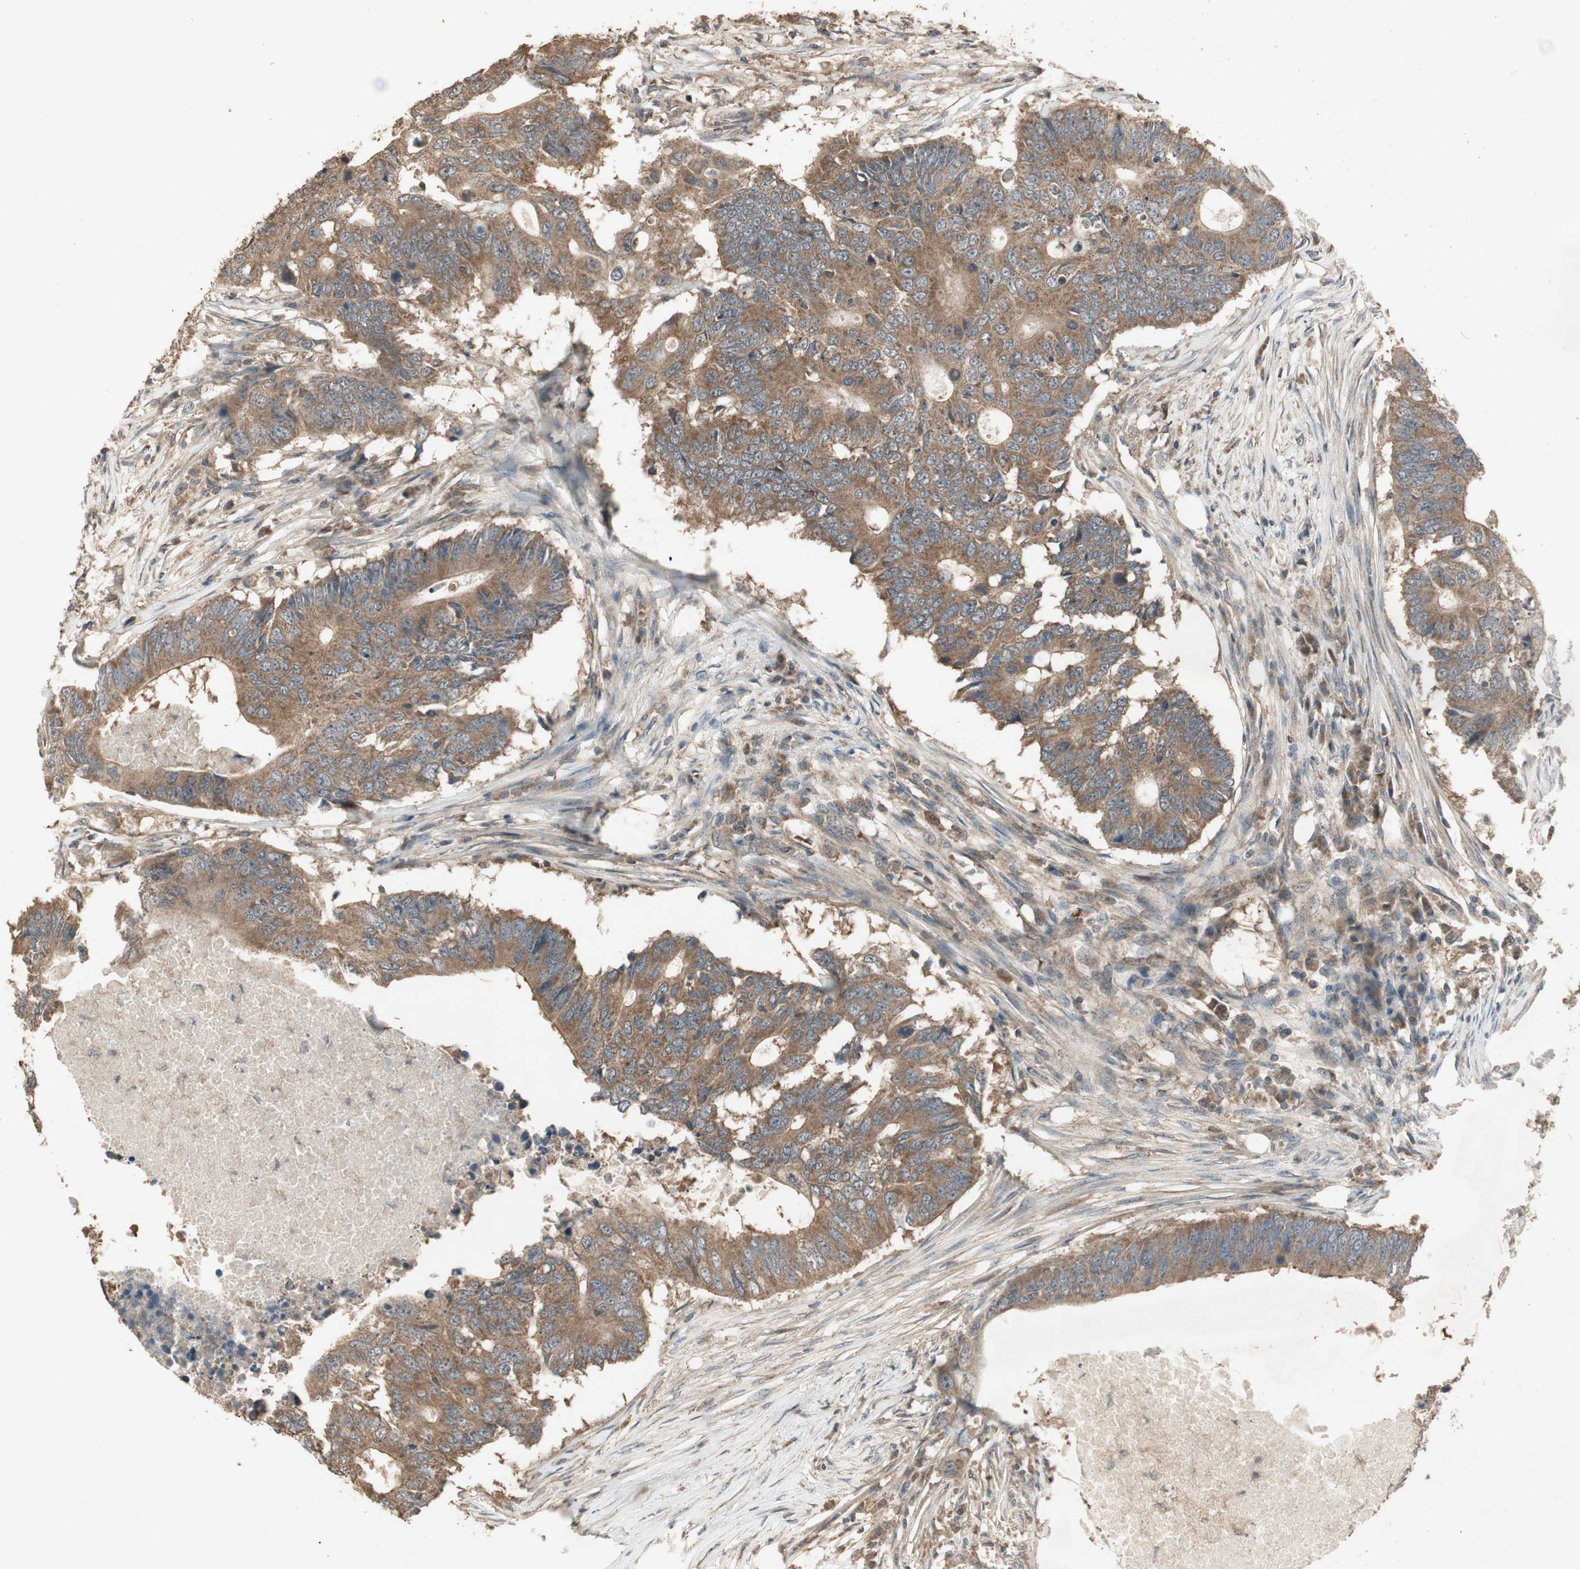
{"staining": {"intensity": "moderate", "quantity": ">75%", "location": "cytoplasmic/membranous"}, "tissue": "colorectal cancer", "cell_type": "Tumor cells", "image_type": "cancer", "snomed": [{"axis": "morphology", "description": "Adenocarcinoma, NOS"}, {"axis": "topography", "description": "Colon"}], "caption": "About >75% of tumor cells in human adenocarcinoma (colorectal) demonstrate moderate cytoplasmic/membranous protein expression as visualized by brown immunohistochemical staining.", "gene": "UBAC1", "patient": {"sex": "male", "age": 71}}